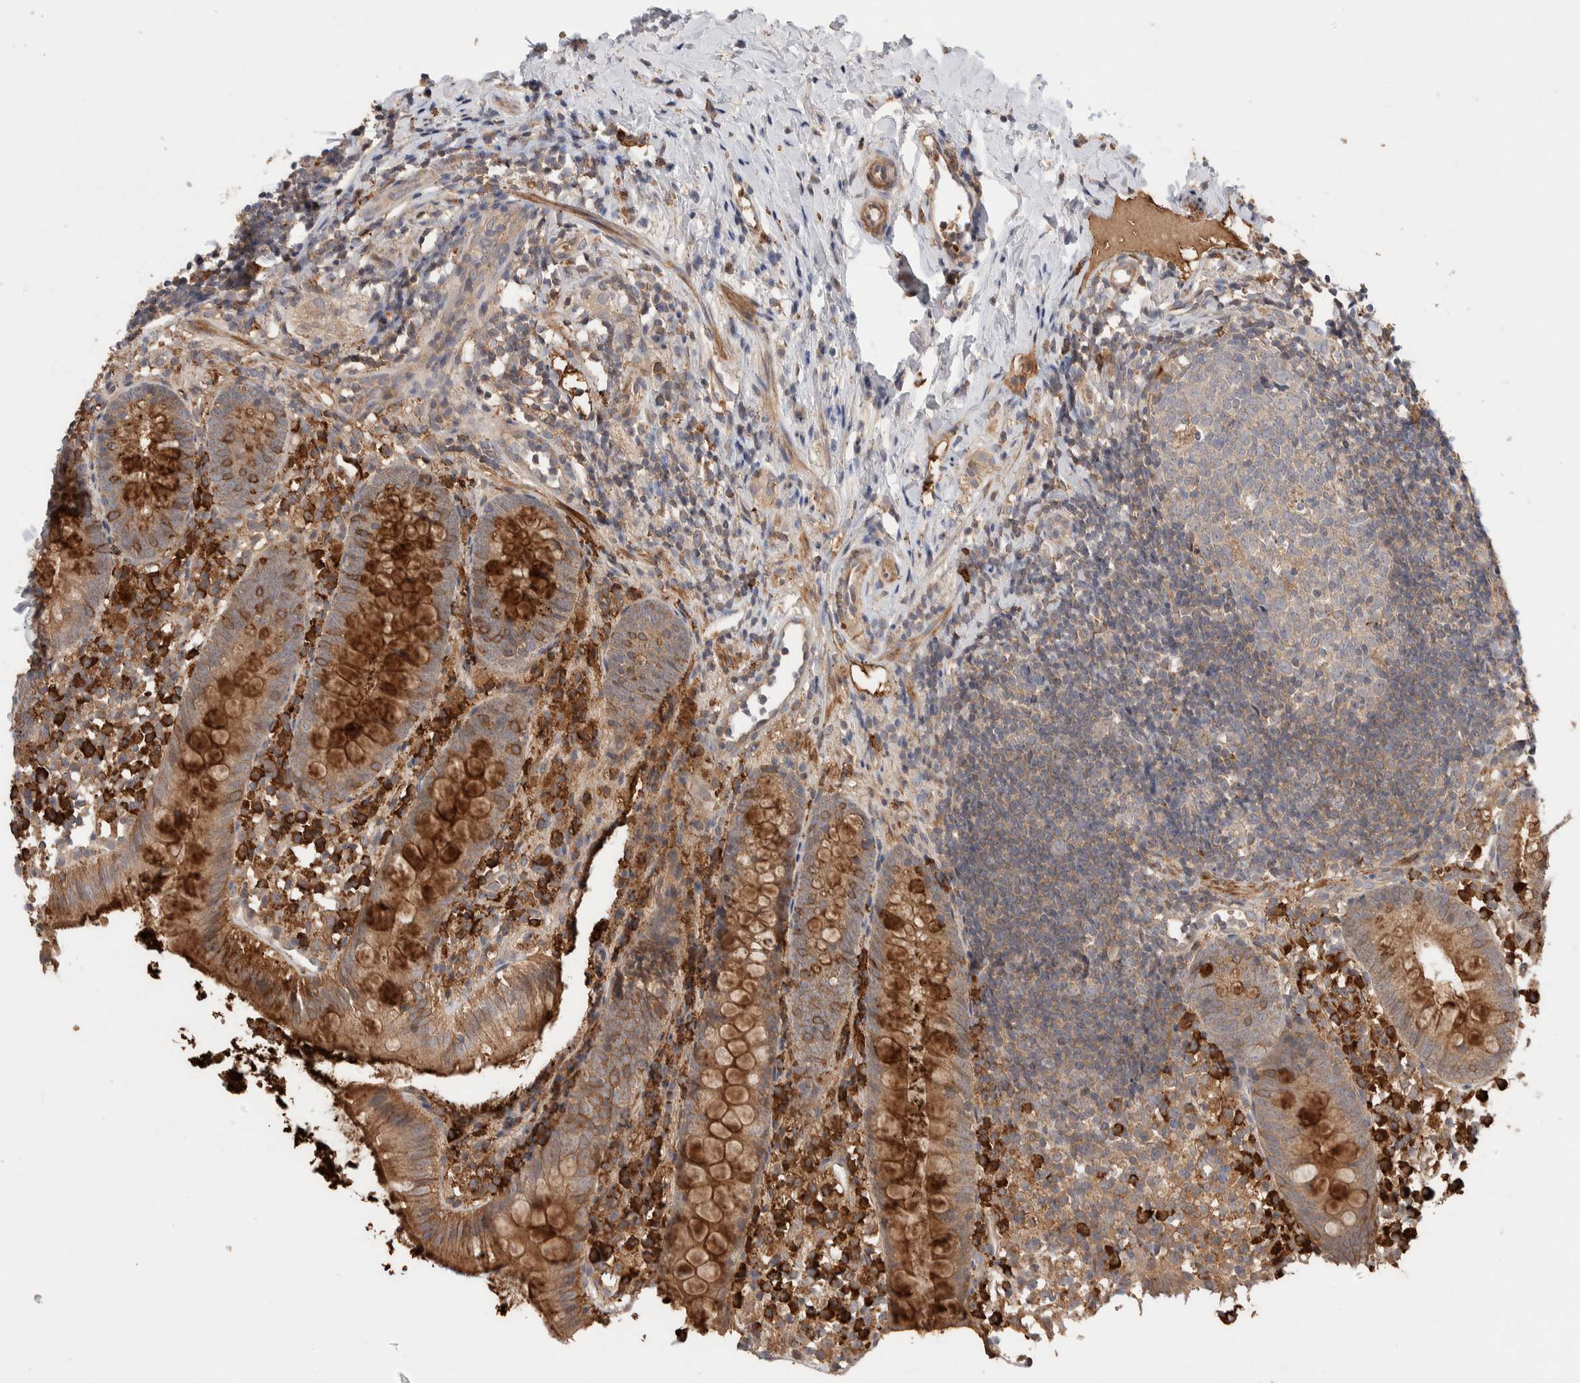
{"staining": {"intensity": "moderate", "quantity": ">75%", "location": "cytoplasmic/membranous"}, "tissue": "appendix", "cell_type": "Glandular cells", "image_type": "normal", "snomed": [{"axis": "morphology", "description": "Normal tissue, NOS"}, {"axis": "topography", "description": "Appendix"}], "caption": "Protein analysis of benign appendix demonstrates moderate cytoplasmic/membranous positivity in approximately >75% of glandular cells.", "gene": "WDR91", "patient": {"sex": "female", "age": 20}}